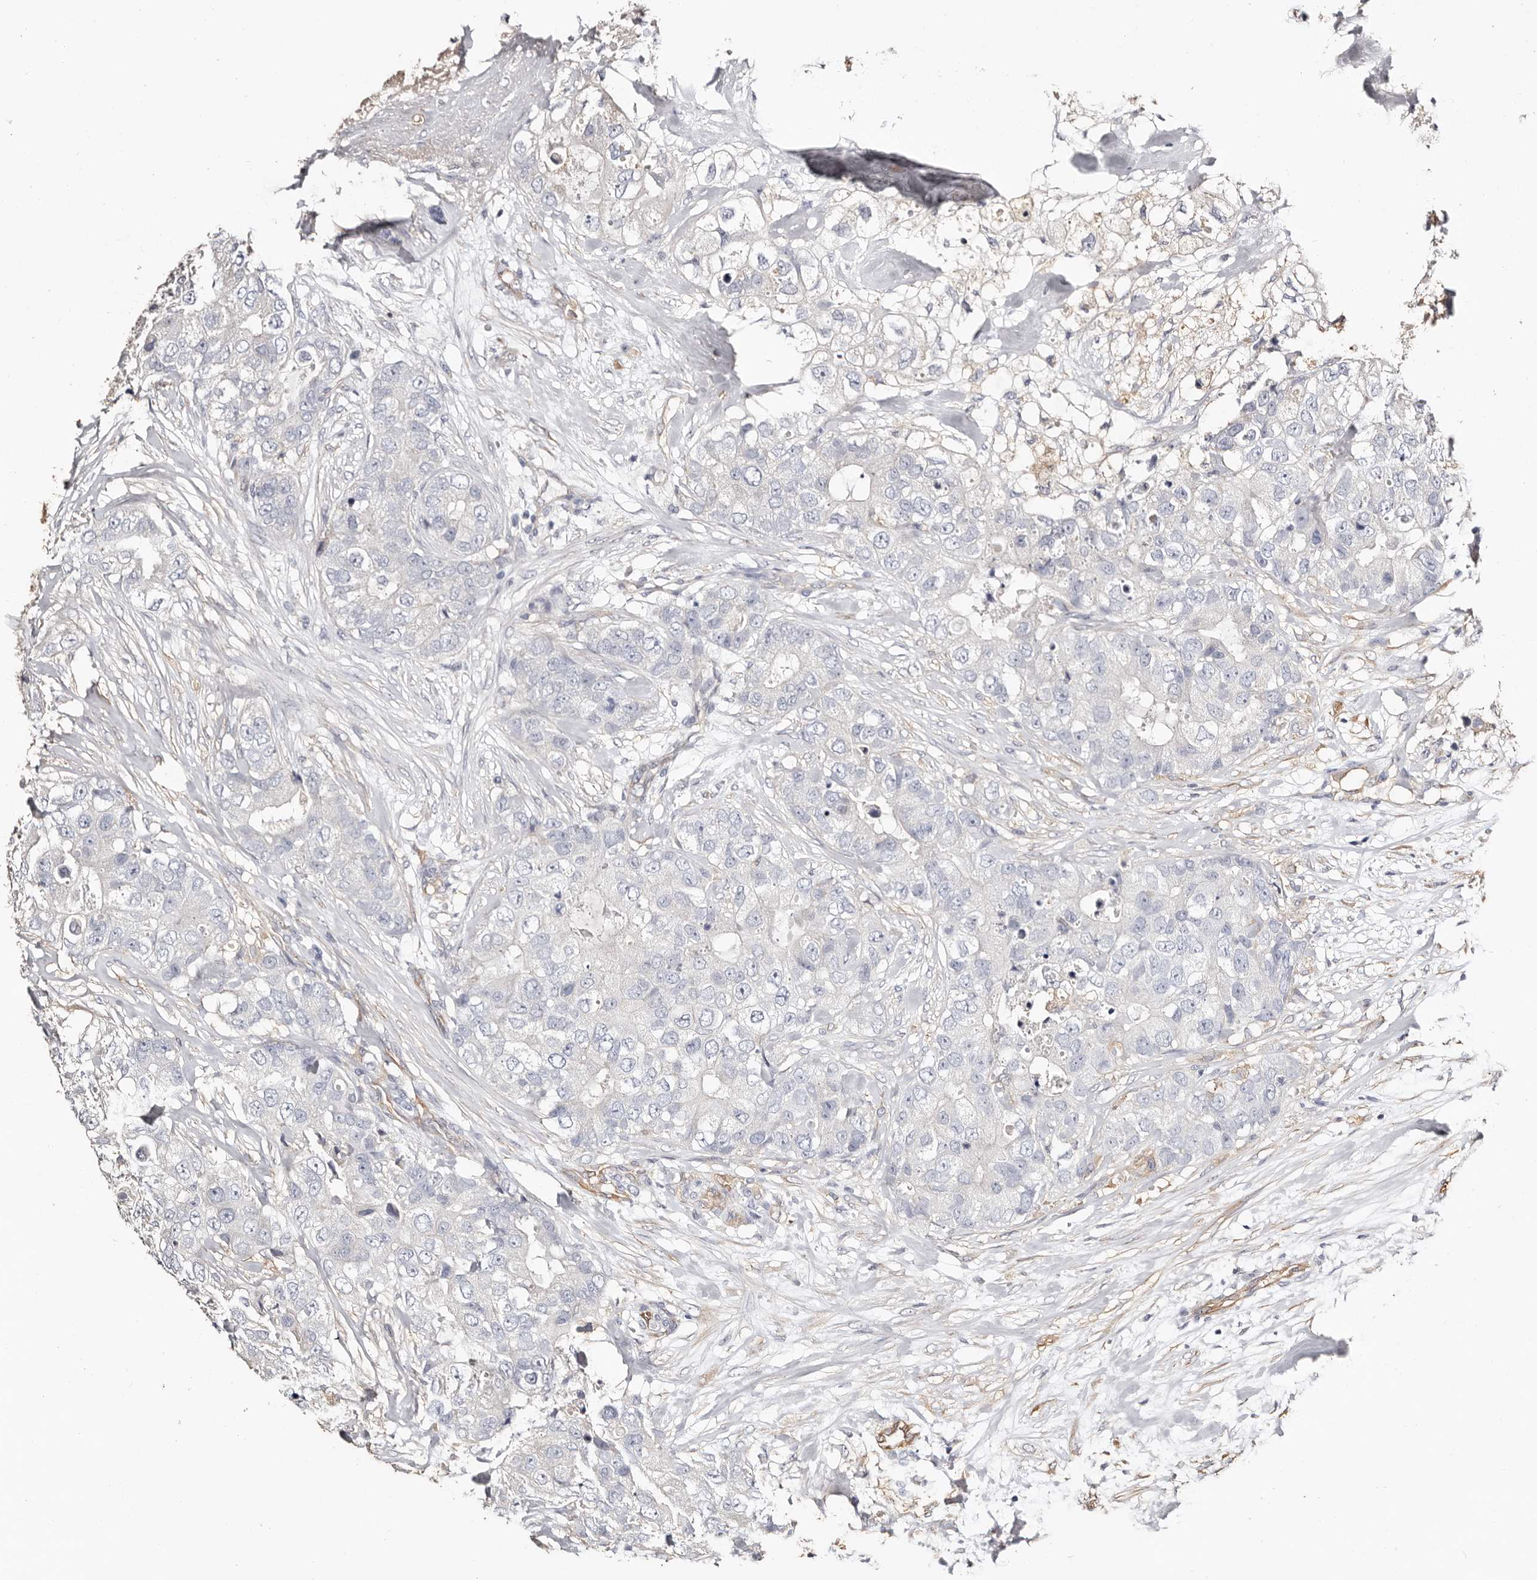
{"staining": {"intensity": "negative", "quantity": "none", "location": "none"}, "tissue": "breast cancer", "cell_type": "Tumor cells", "image_type": "cancer", "snomed": [{"axis": "morphology", "description": "Duct carcinoma"}, {"axis": "topography", "description": "Breast"}], "caption": "High magnification brightfield microscopy of breast cancer (intraductal carcinoma) stained with DAB (brown) and counterstained with hematoxylin (blue): tumor cells show no significant staining.", "gene": "TGM2", "patient": {"sex": "female", "age": 62}}